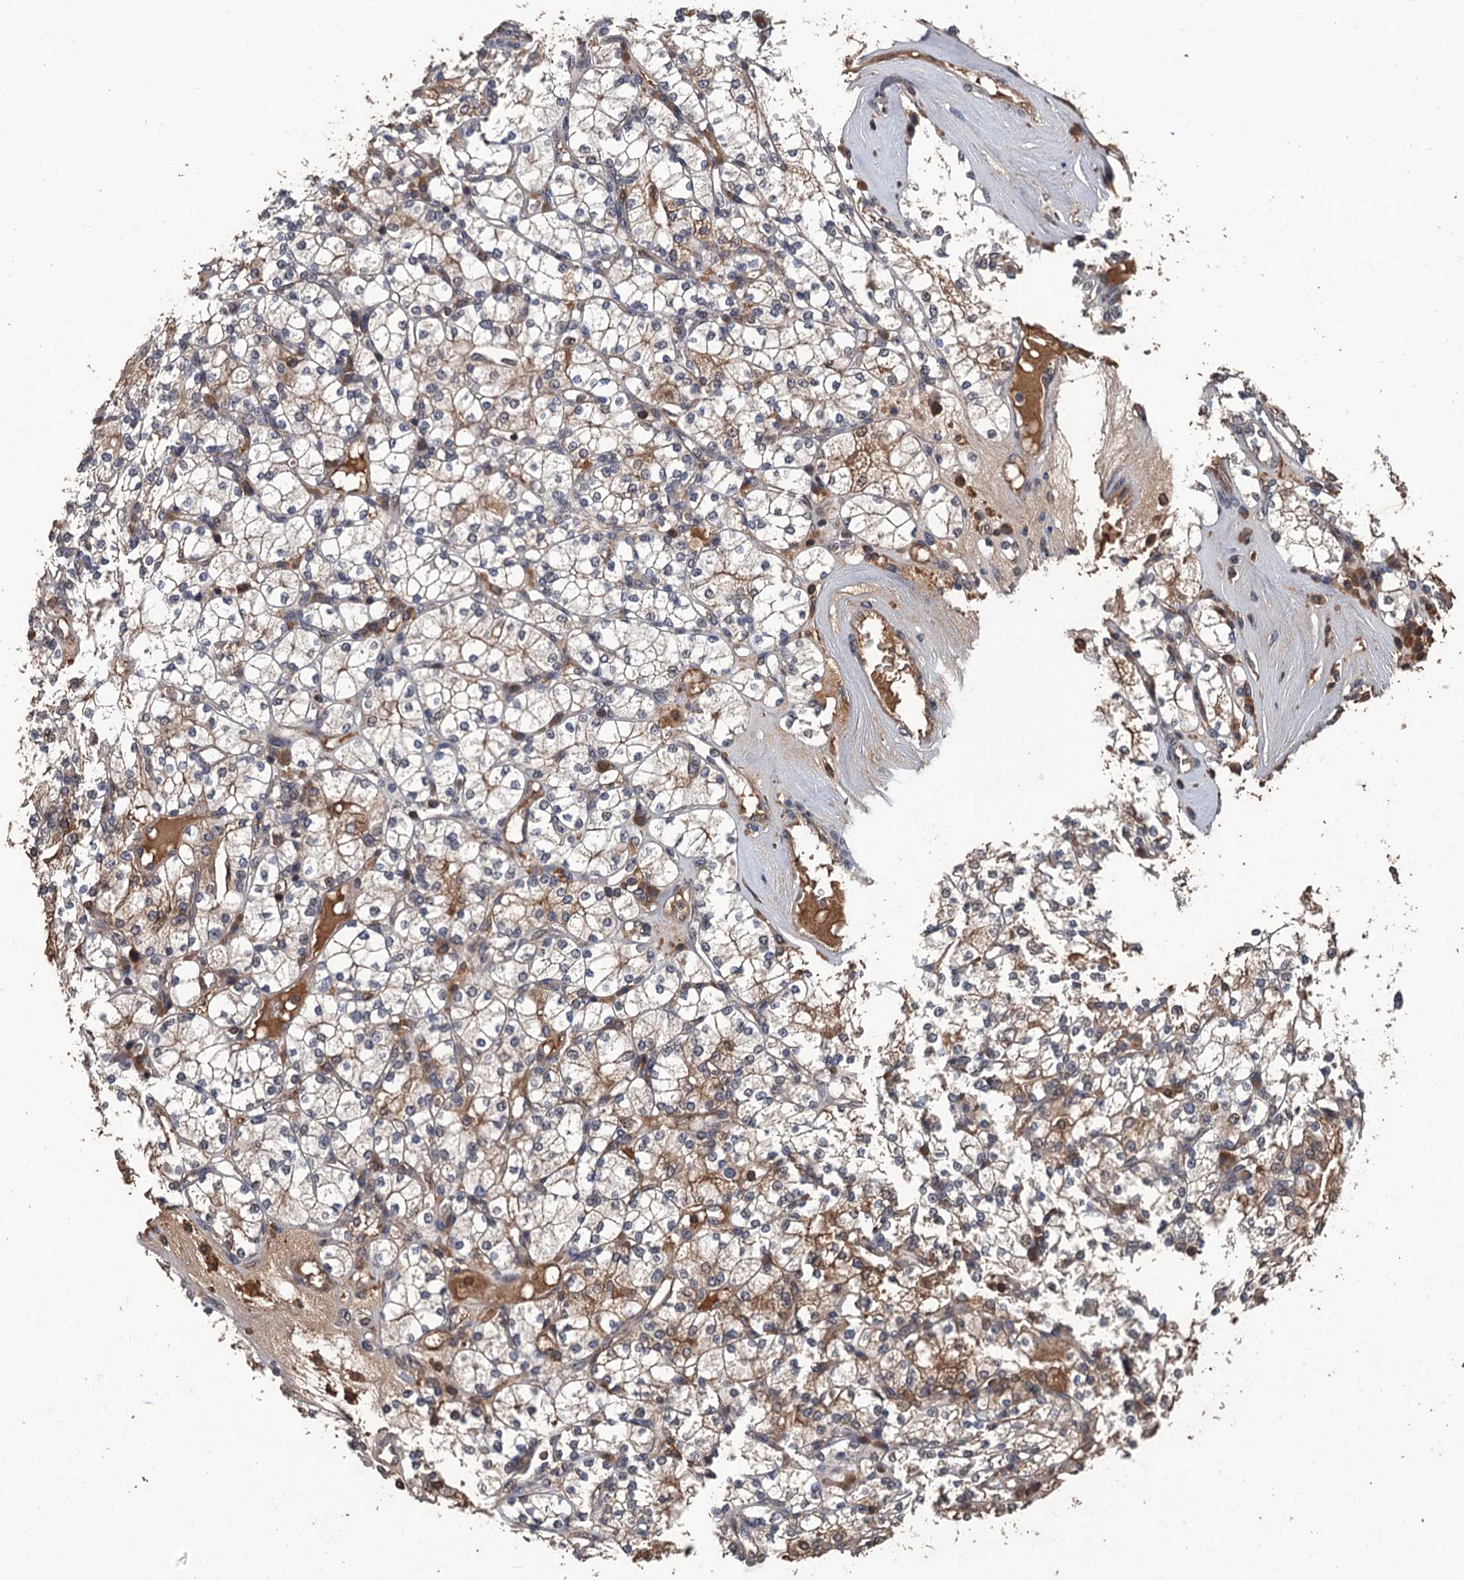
{"staining": {"intensity": "weak", "quantity": "<25%", "location": "cytoplasmic/membranous"}, "tissue": "renal cancer", "cell_type": "Tumor cells", "image_type": "cancer", "snomed": [{"axis": "morphology", "description": "Adenocarcinoma, NOS"}, {"axis": "topography", "description": "Kidney"}], "caption": "Immunohistochemistry (IHC) of renal adenocarcinoma reveals no staining in tumor cells.", "gene": "ZNF438", "patient": {"sex": "male", "age": 77}}